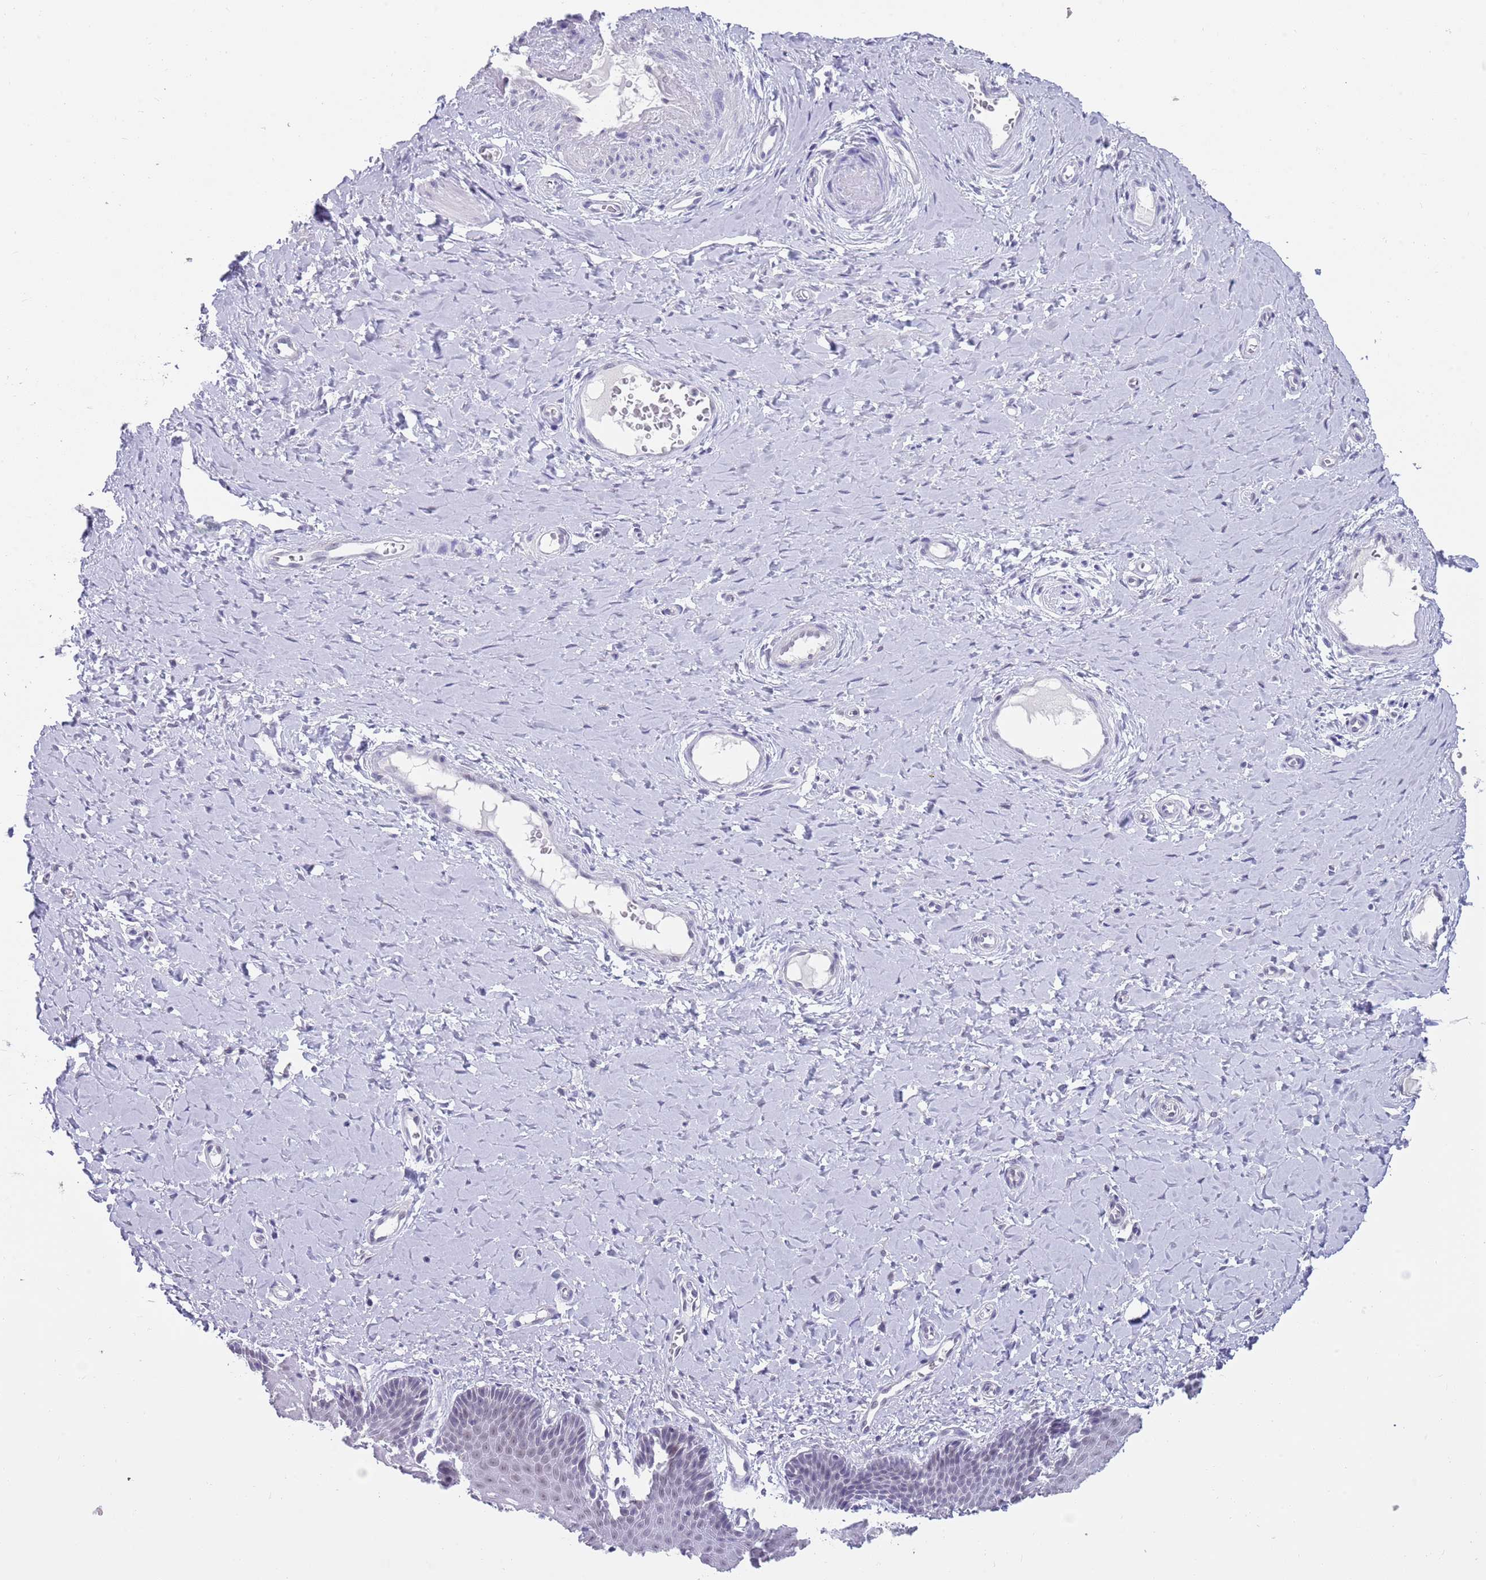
{"staining": {"intensity": "weak", "quantity": "<25%", "location": "nuclear"}, "tissue": "vagina", "cell_type": "Squamous epithelial cells", "image_type": "normal", "snomed": [{"axis": "morphology", "description": "Normal tissue, NOS"}, {"axis": "topography", "description": "Vagina"}], "caption": "There is no significant positivity in squamous epithelial cells of vagina. (Stains: DAB immunohistochemistry (IHC) with hematoxylin counter stain, Microscopy: brightfield microscopy at high magnification).", "gene": "SEPHS2", "patient": {"sex": "female", "age": 65}}